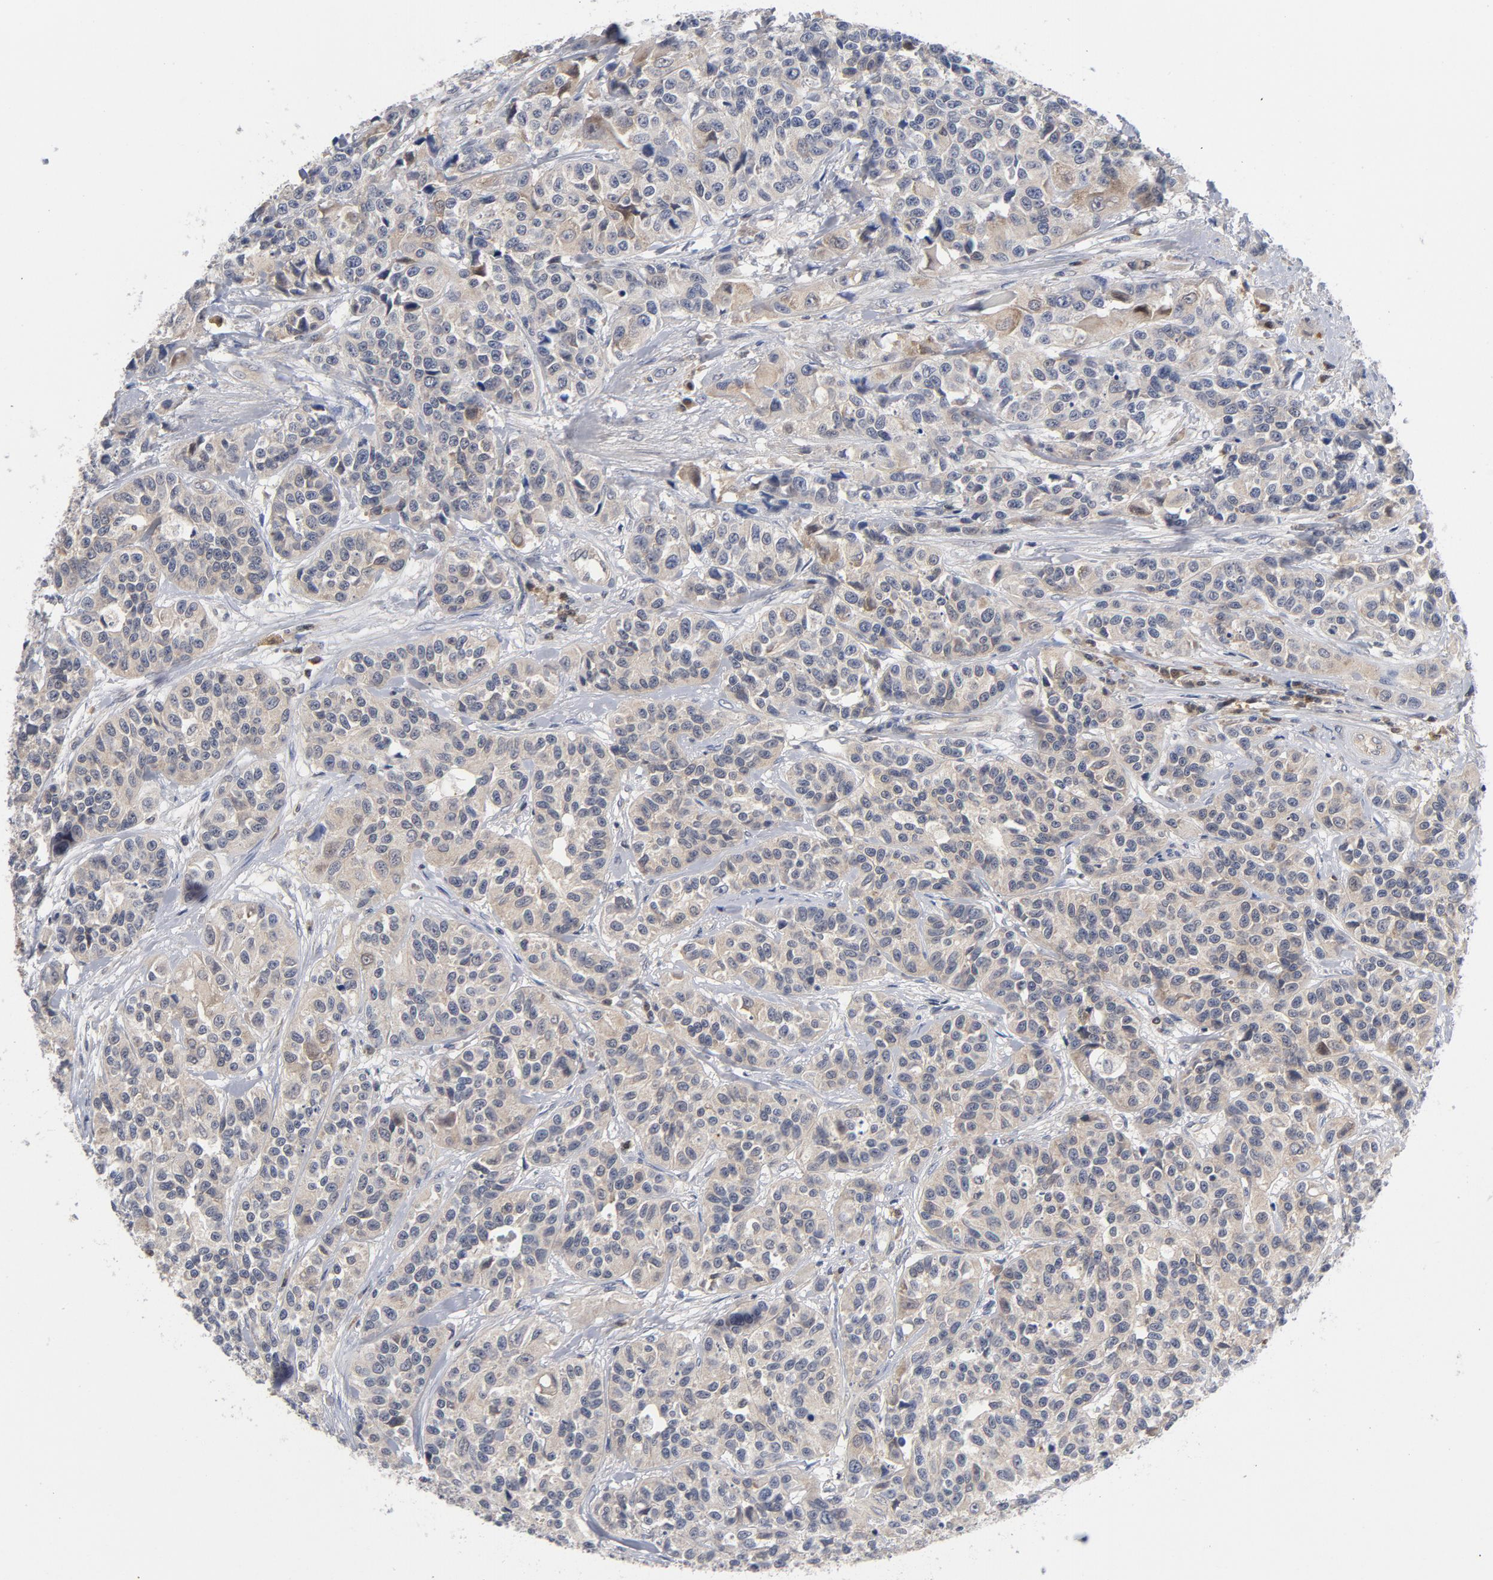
{"staining": {"intensity": "weak", "quantity": "<25%", "location": "cytoplasmic/membranous"}, "tissue": "urothelial cancer", "cell_type": "Tumor cells", "image_type": "cancer", "snomed": [{"axis": "morphology", "description": "Urothelial carcinoma, High grade"}, {"axis": "topography", "description": "Urinary bladder"}], "caption": "DAB (3,3'-diaminobenzidine) immunohistochemical staining of urothelial carcinoma (high-grade) reveals no significant positivity in tumor cells.", "gene": "TRADD", "patient": {"sex": "female", "age": 81}}